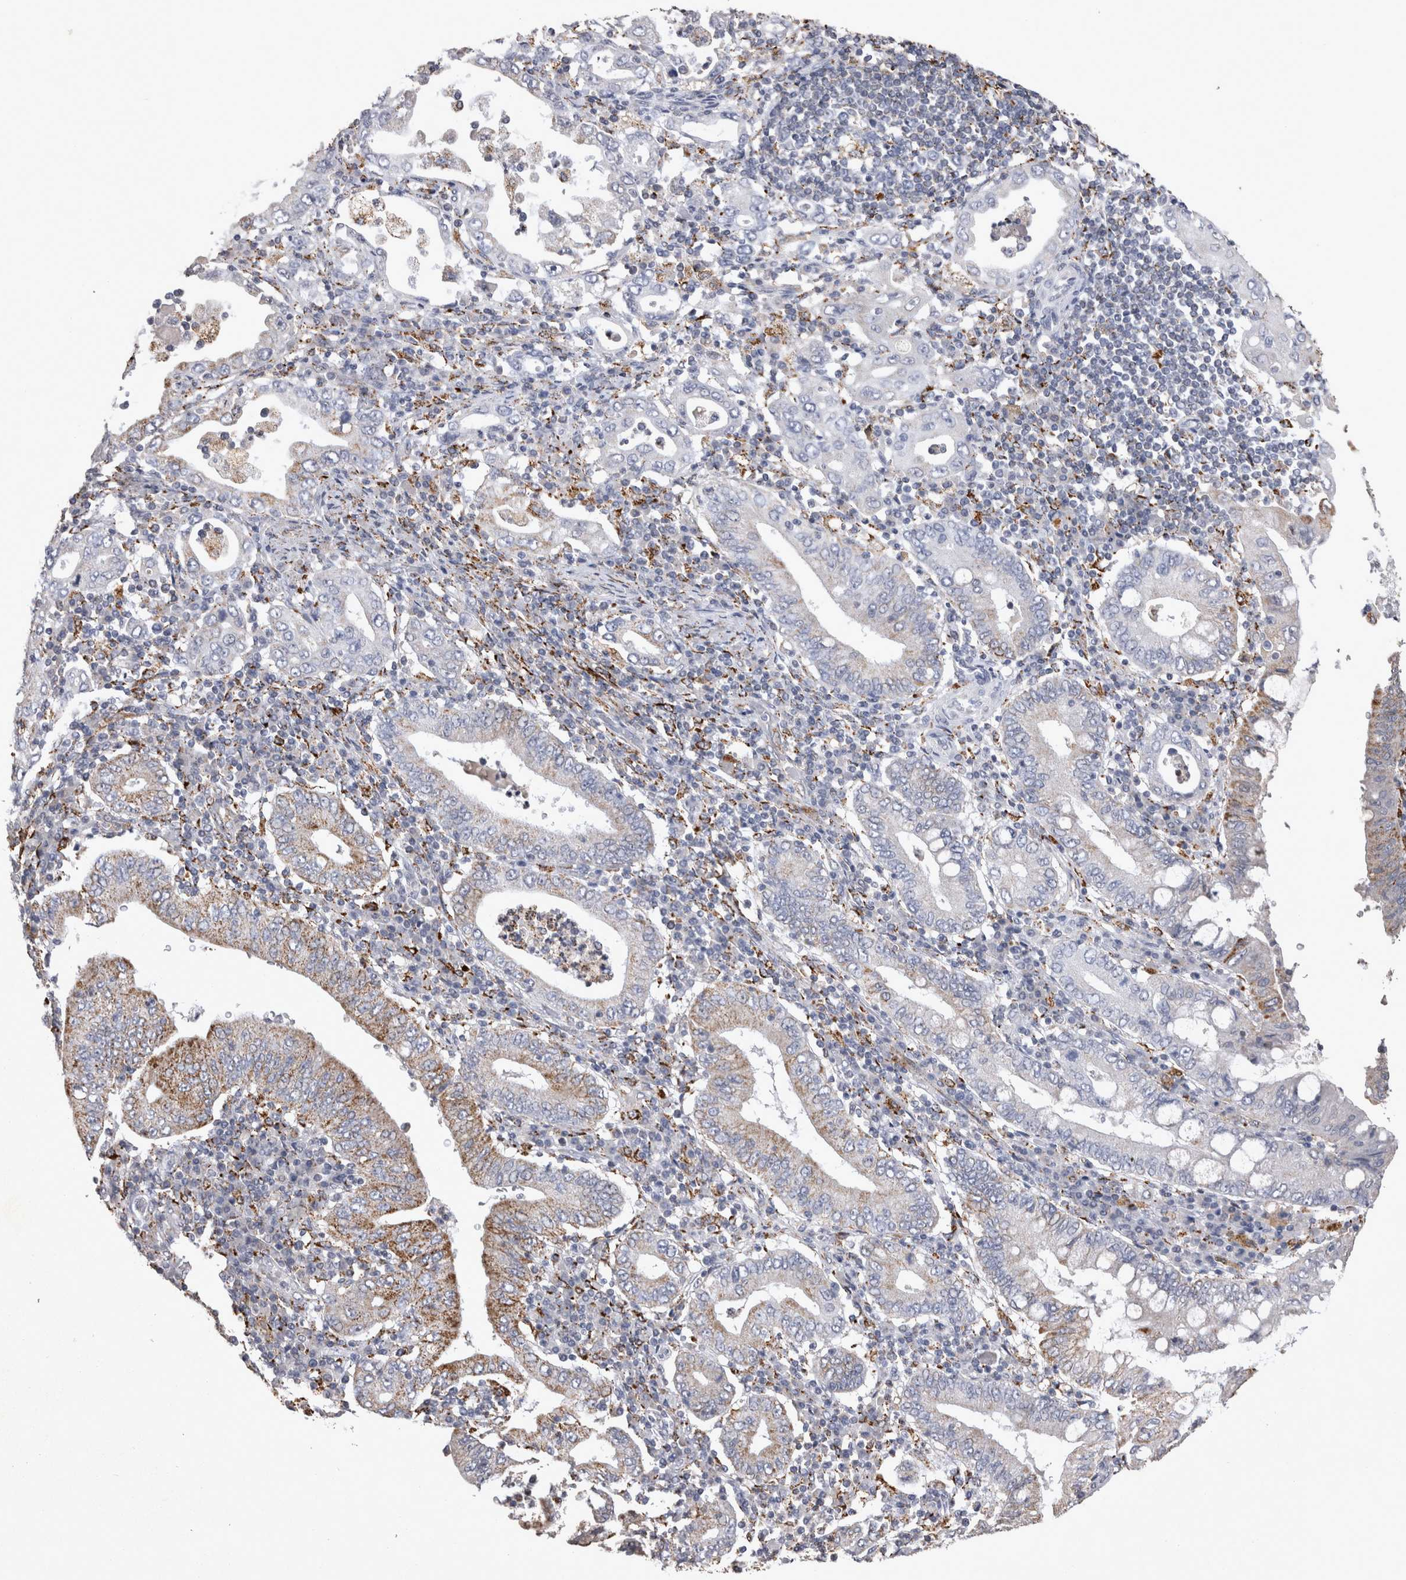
{"staining": {"intensity": "moderate", "quantity": "<25%", "location": "cytoplasmic/membranous"}, "tissue": "stomach cancer", "cell_type": "Tumor cells", "image_type": "cancer", "snomed": [{"axis": "morphology", "description": "Normal tissue, NOS"}, {"axis": "morphology", "description": "Adenocarcinoma, NOS"}, {"axis": "topography", "description": "Esophagus"}, {"axis": "topography", "description": "Stomach, upper"}, {"axis": "topography", "description": "Peripheral nerve tissue"}], "caption": "Immunohistochemical staining of stomach adenocarcinoma demonstrates low levels of moderate cytoplasmic/membranous protein staining in approximately <25% of tumor cells.", "gene": "DKK3", "patient": {"sex": "male", "age": 62}}